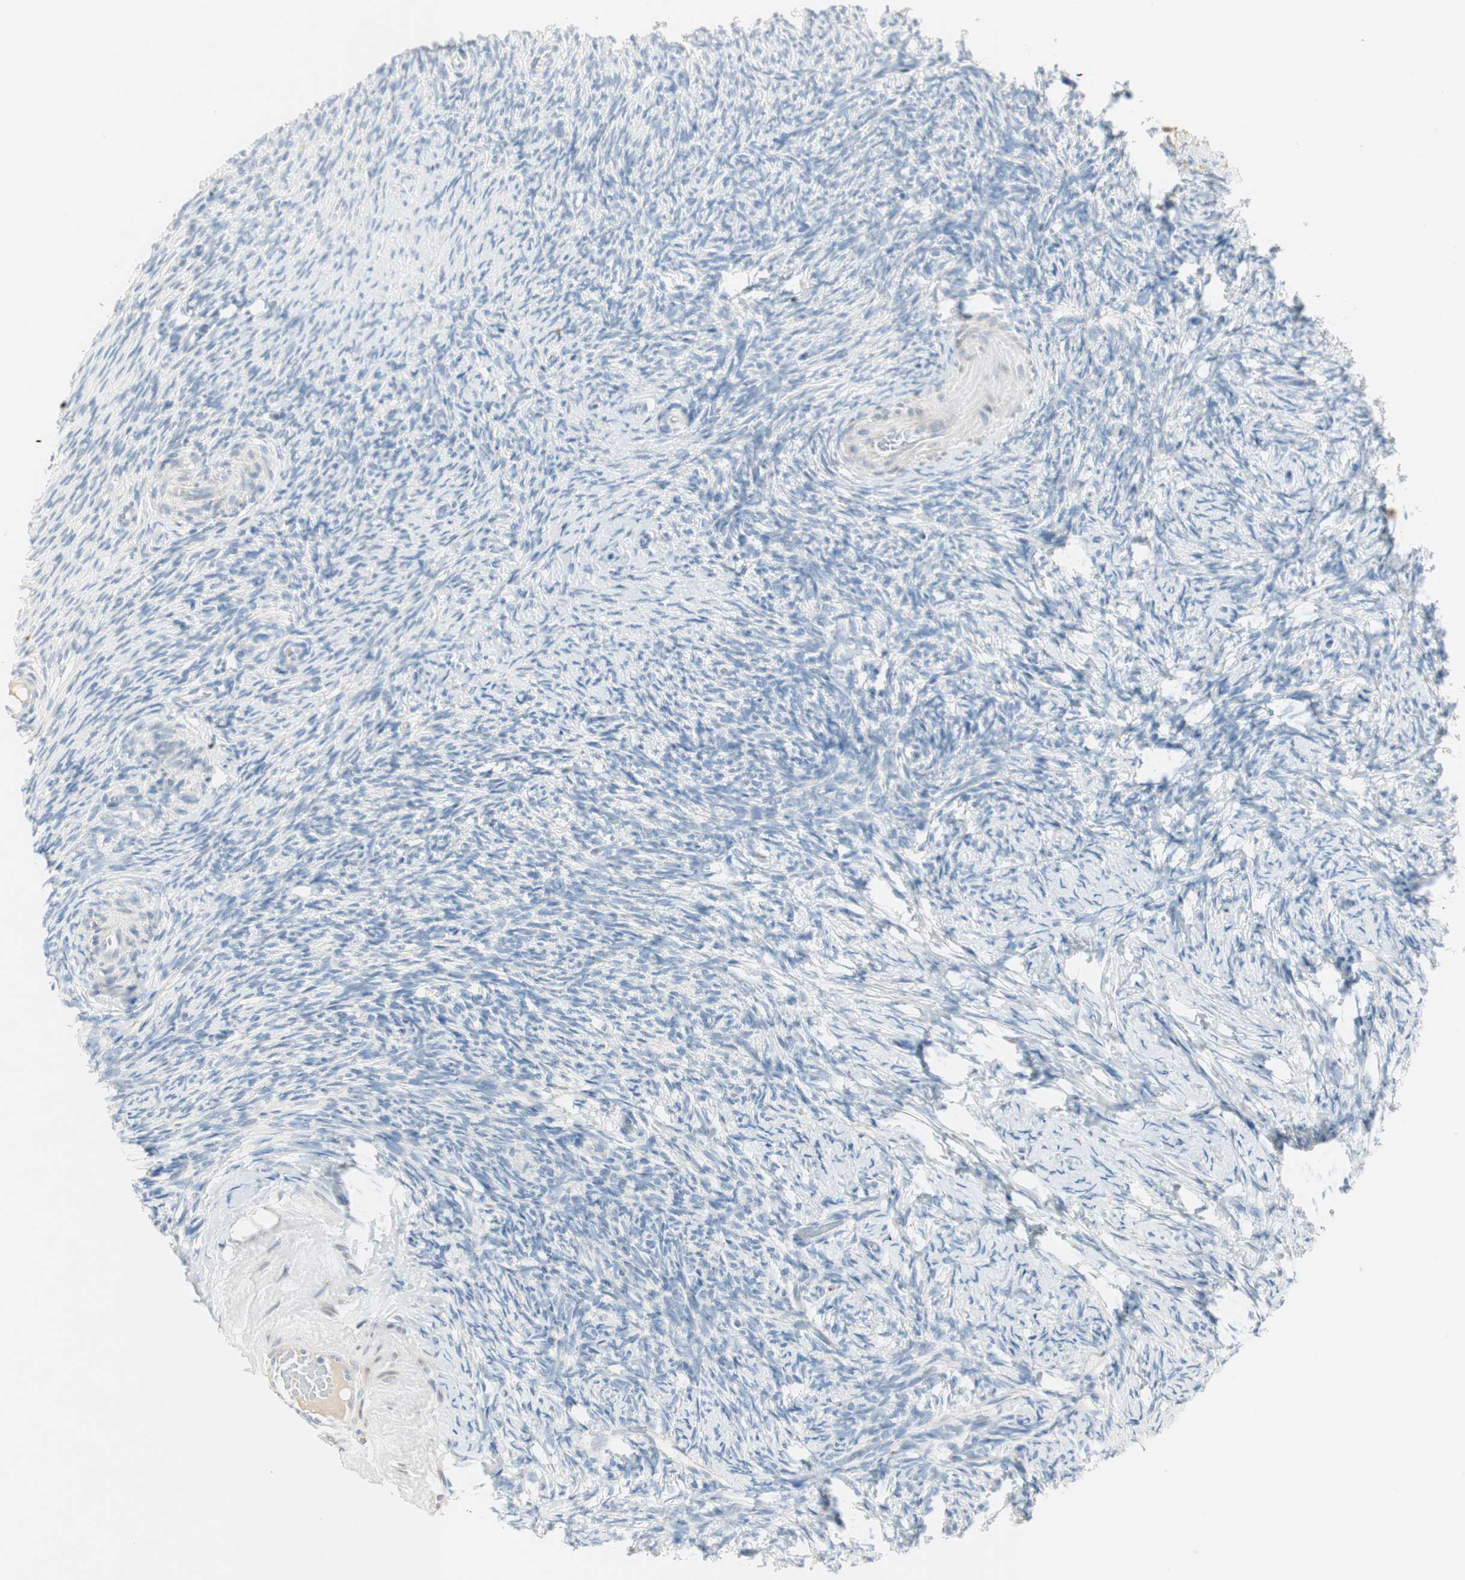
{"staining": {"intensity": "negative", "quantity": "none", "location": "none"}, "tissue": "ovary", "cell_type": "Ovarian stroma cells", "image_type": "normal", "snomed": [{"axis": "morphology", "description": "Normal tissue, NOS"}, {"axis": "topography", "description": "Ovary"}], "caption": "DAB immunohistochemical staining of benign ovary displays no significant positivity in ovarian stroma cells. (DAB (3,3'-diaminobenzidine) immunohistochemistry (IHC), high magnification).", "gene": "SULT1C2", "patient": {"sex": "female", "age": 60}}